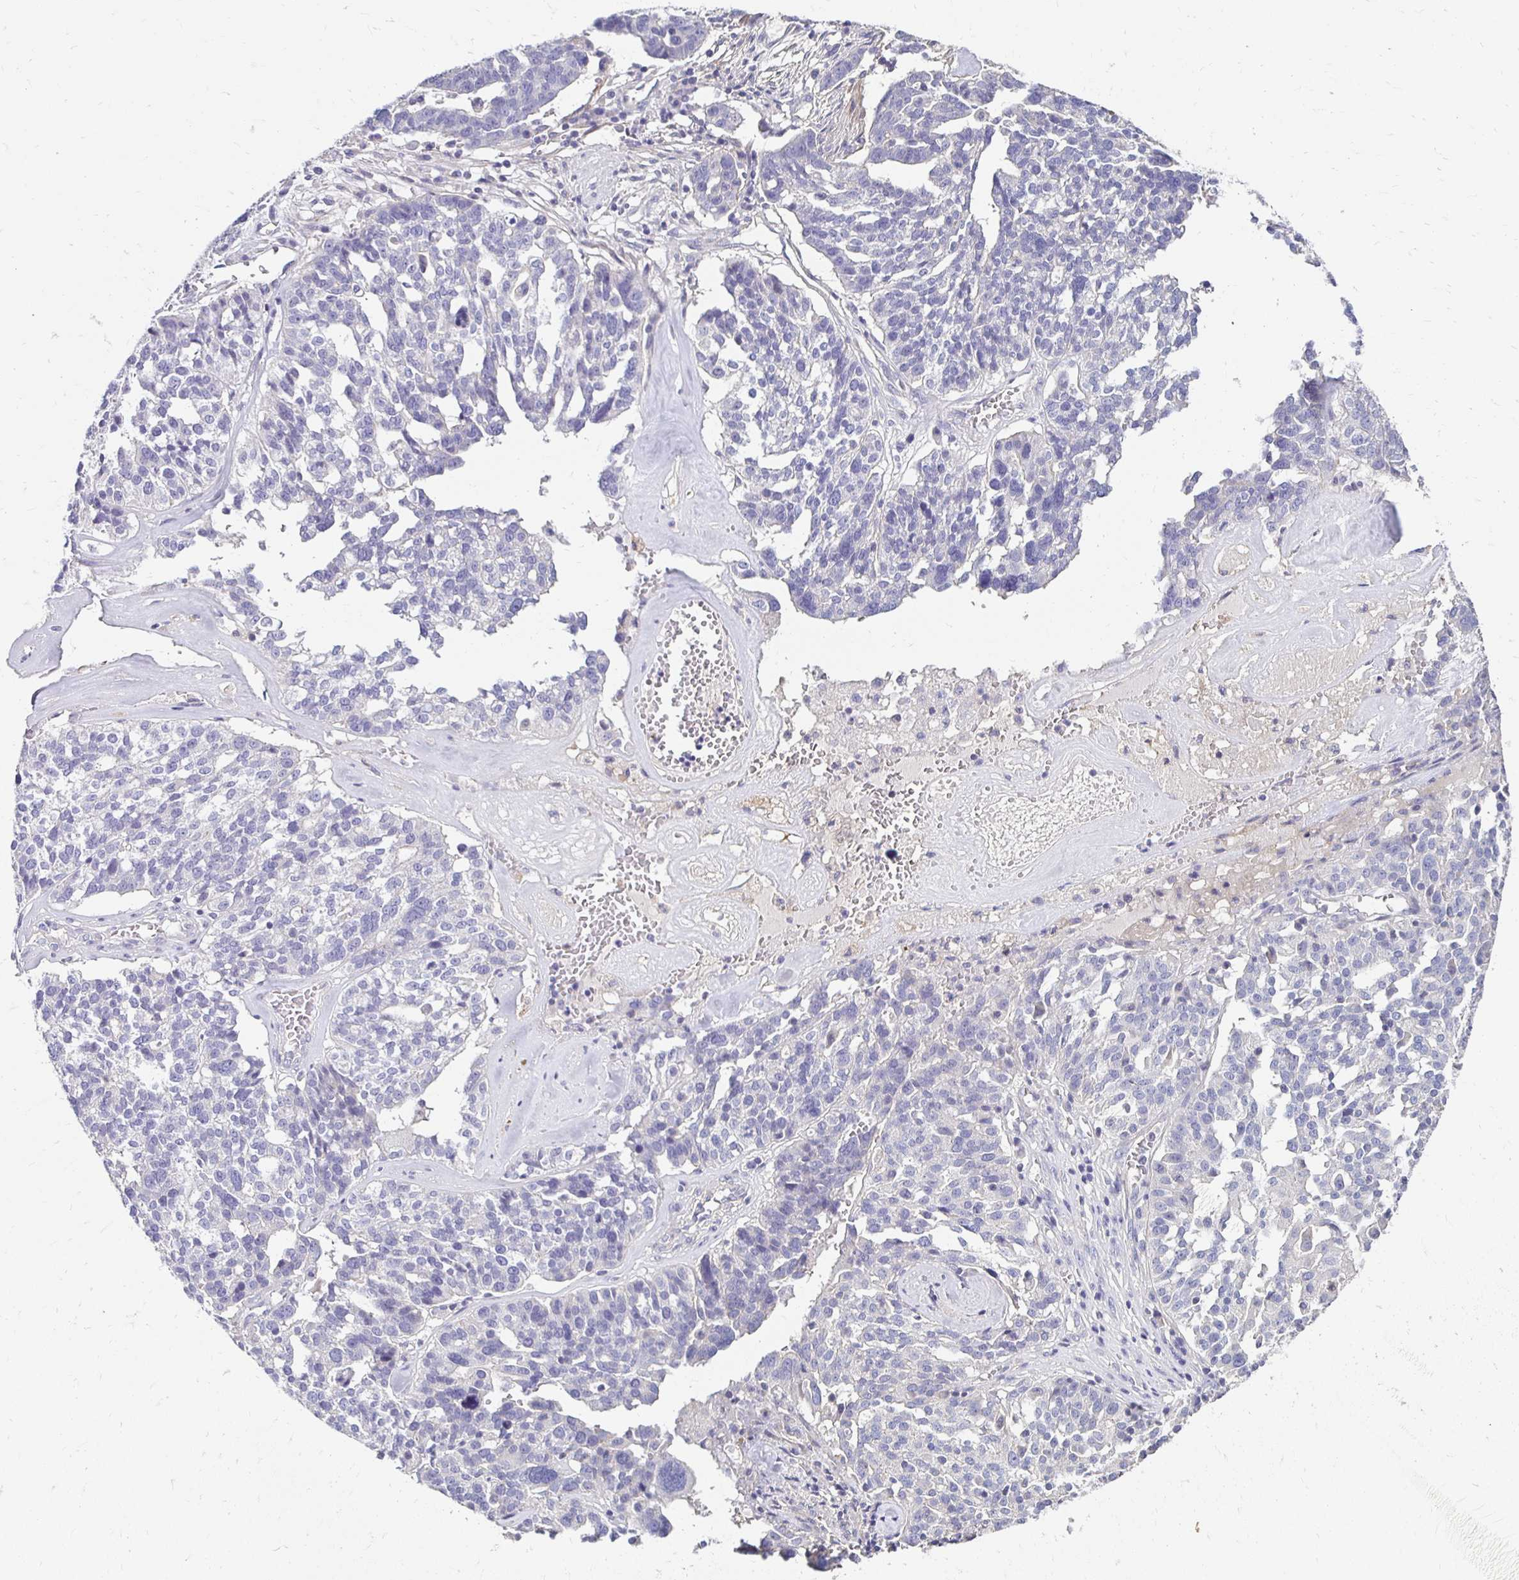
{"staining": {"intensity": "negative", "quantity": "none", "location": "none"}, "tissue": "ovarian cancer", "cell_type": "Tumor cells", "image_type": "cancer", "snomed": [{"axis": "morphology", "description": "Cystadenocarcinoma, serous, NOS"}, {"axis": "topography", "description": "Ovary"}], "caption": "Tumor cells show no significant expression in ovarian serous cystadenocarcinoma.", "gene": "AKAP6", "patient": {"sex": "female", "age": 59}}